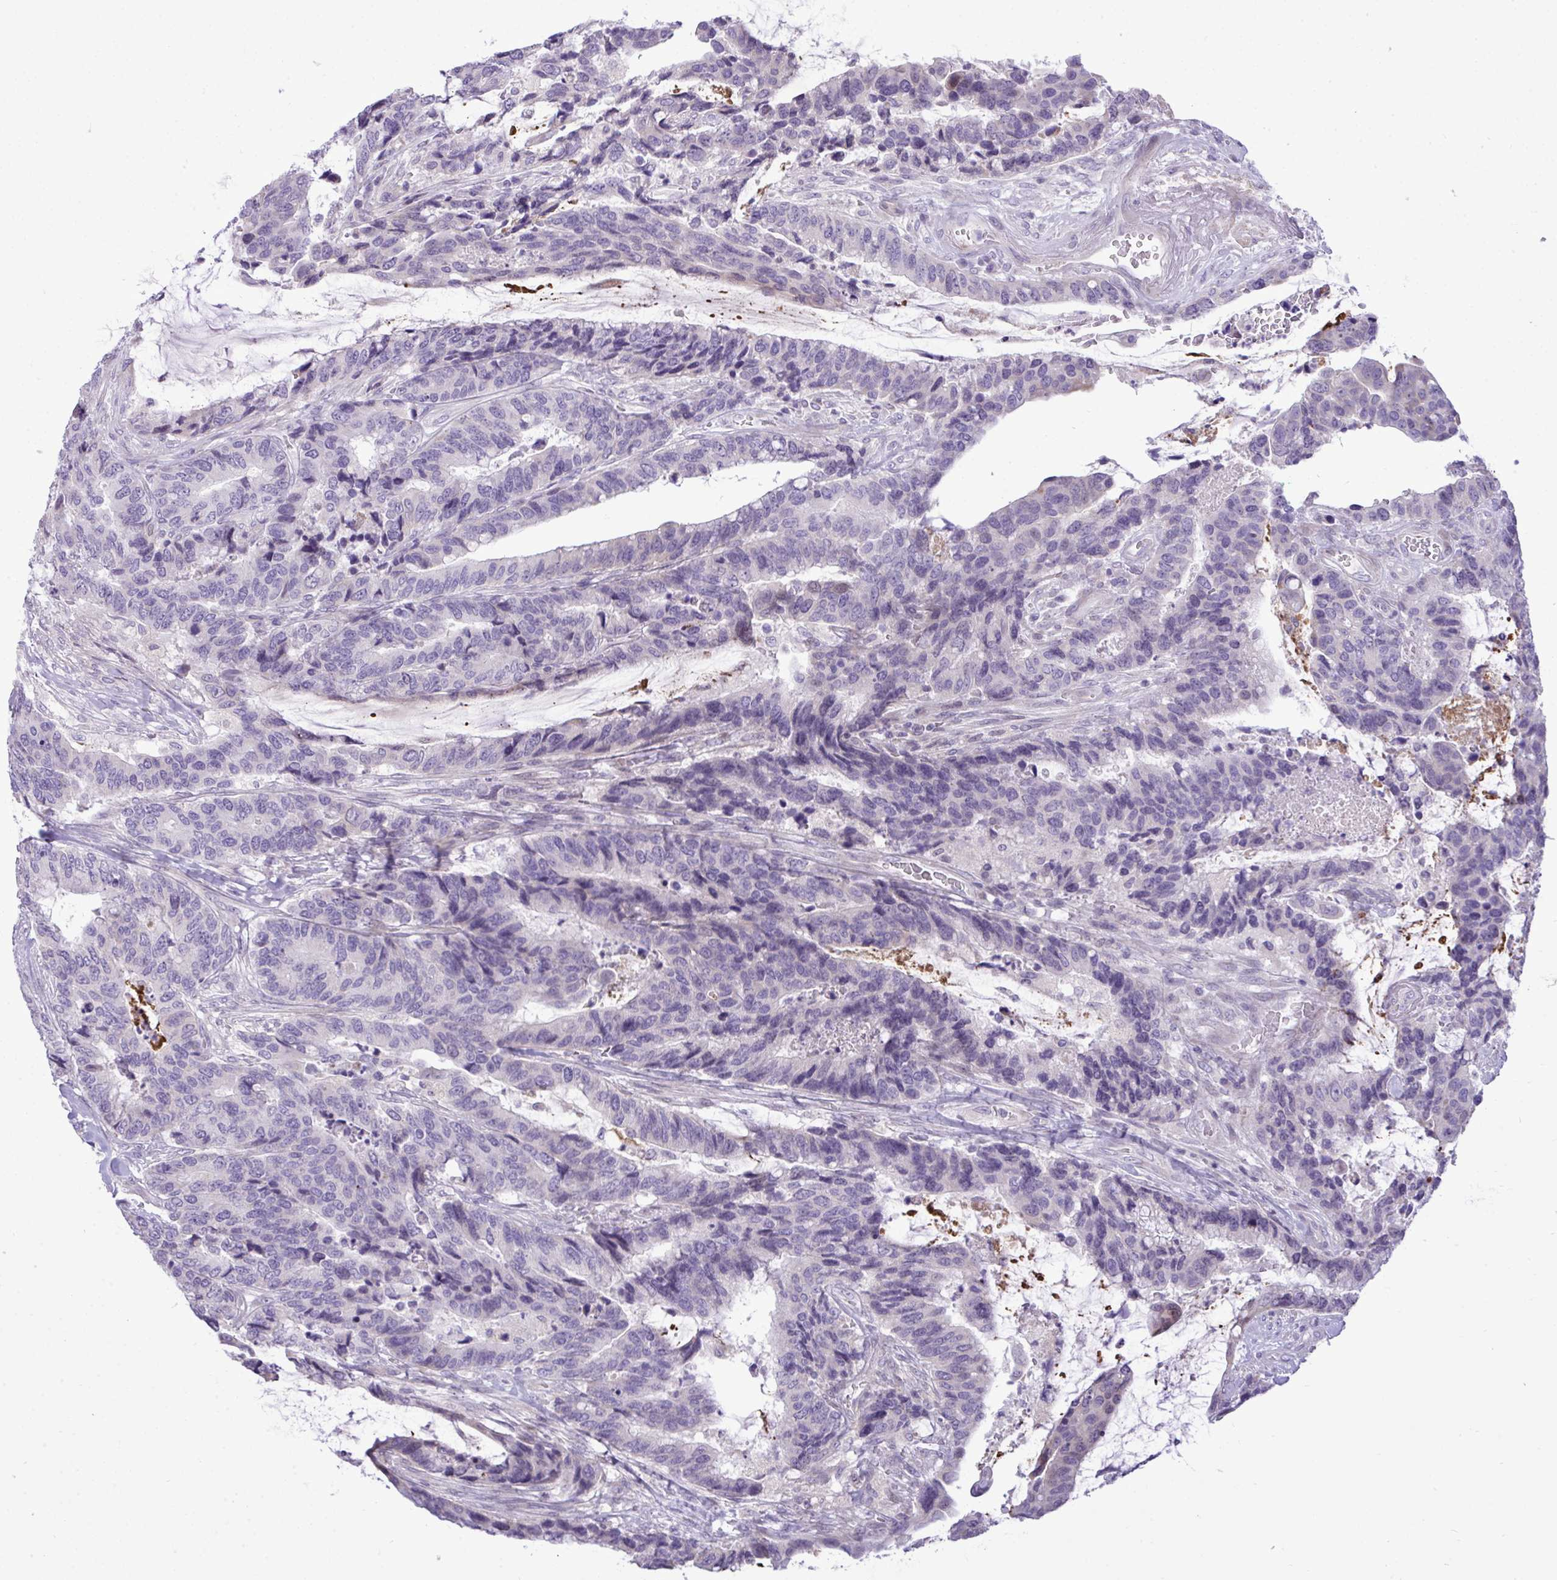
{"staining": {"intensity": "negative", "quantity": "none", "location": "none"}, "tissue": "colorectal cancer", "cell_type": "Tumor cells", "image_type": "cancer", "snomed": [{"axis": "morphology", "description": "Adenocarcinoma, NOS"}, {"axis": "topography", "description": "Rectum"}], "caption": "A histopathology image of colorectal cancer (adenocarcinoma) stained for a protein displays no brown staining in tumor cells.", "gene": "SPAG1", "patient": {"sex": "female", "age": 59}}